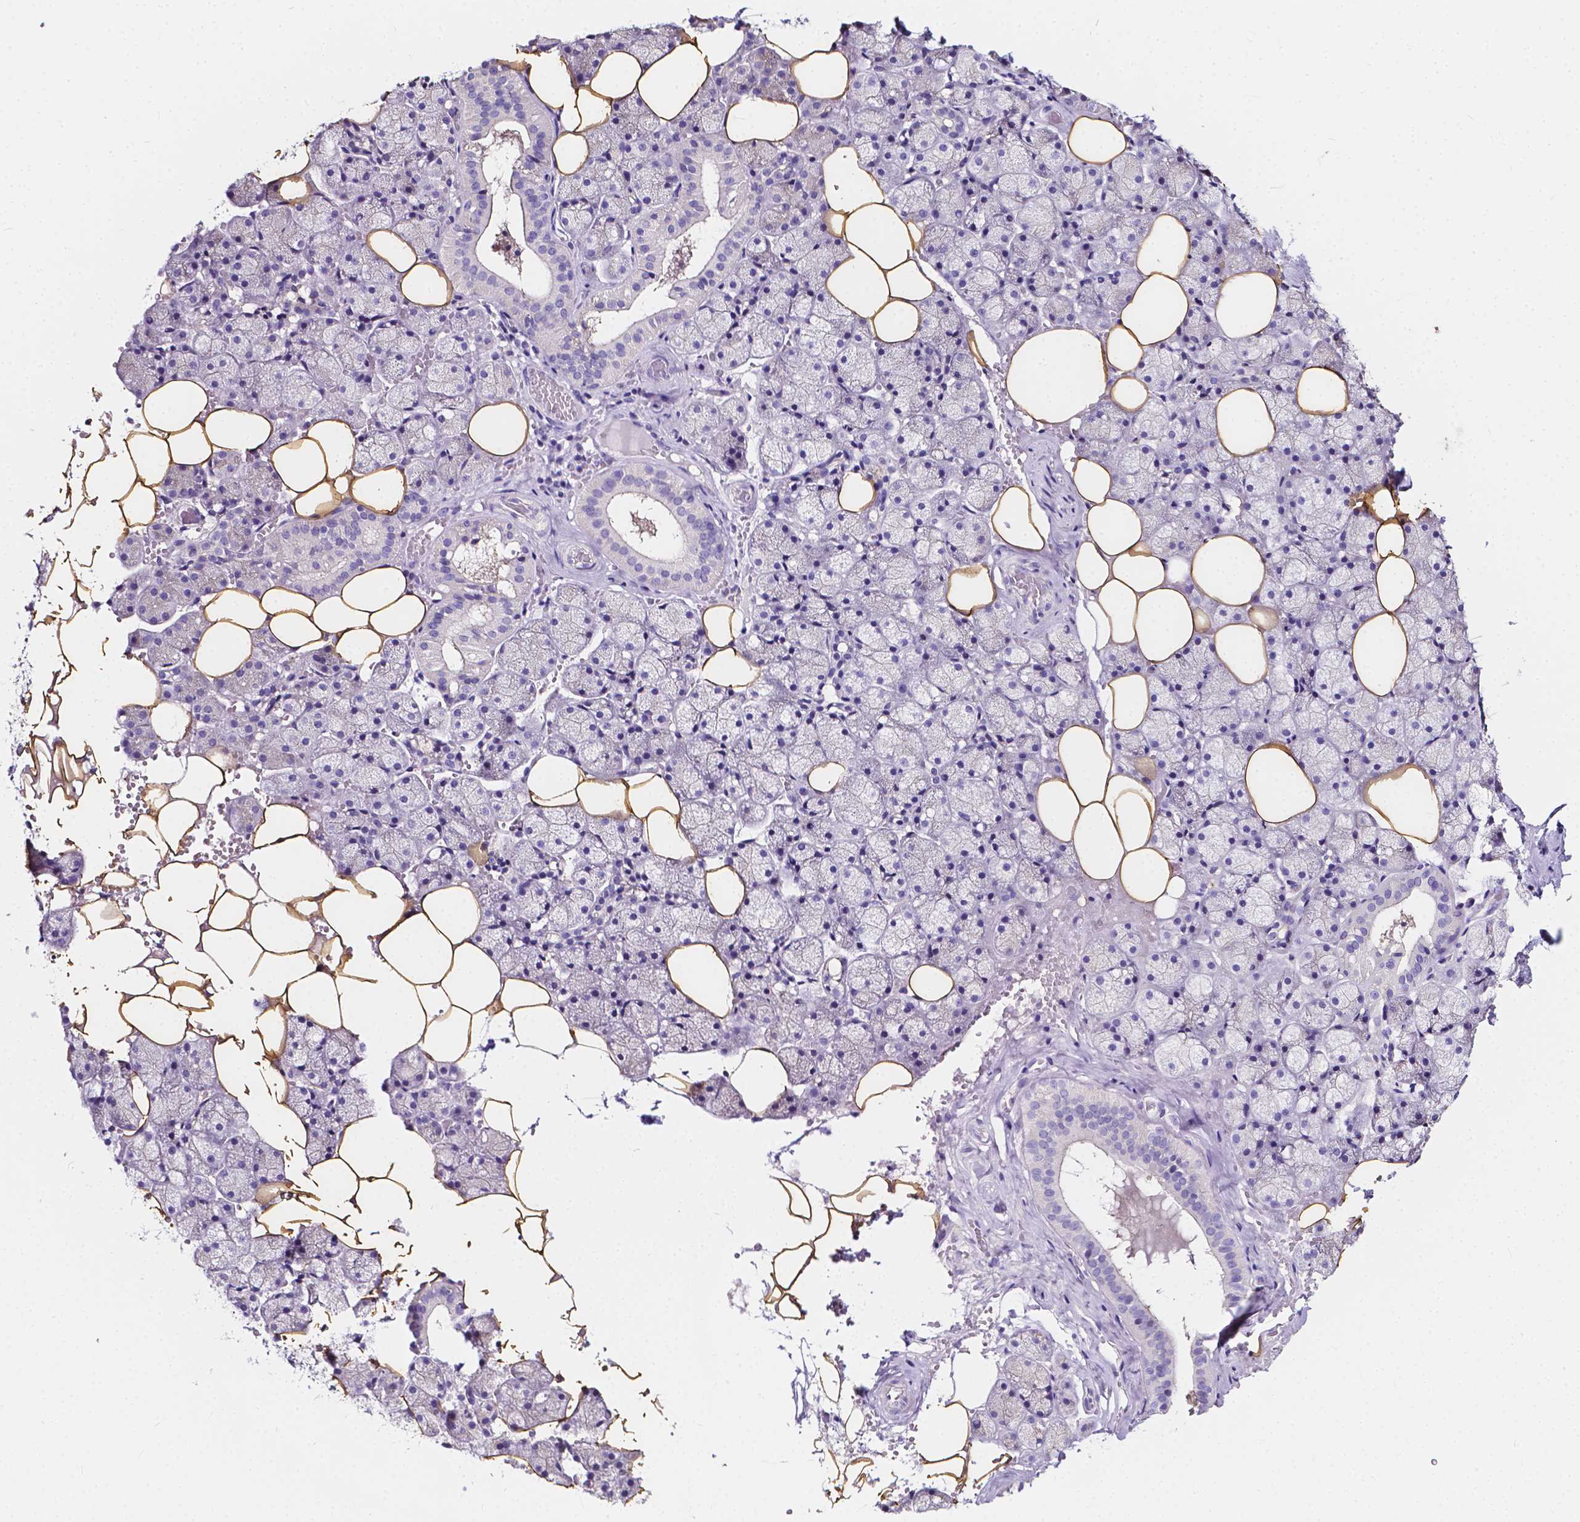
{"staining": {"intensity": "negative", "quantity": "none", "location": "none"}, "tissue": "salivary gland", "cell_type": "Glandular cells", "image_type": "normal", "snomed": [{"axis": "morphology", "description": "Normal tissue, NOS"}, {"axis": "topography", "description": "Salivary gland"}], "caption": "High magnification brightfield microscopy of normal salivary gland stained with DAB (3,3'-diaminobenzidine) (brown) and counterstained with hematoxylin (blue): glandular cells show no significant positivity. (DAB immunohistochemistry, high magnification).", "gene": "CLSTN2", "patient": {"sex": "male", "age": 38}}